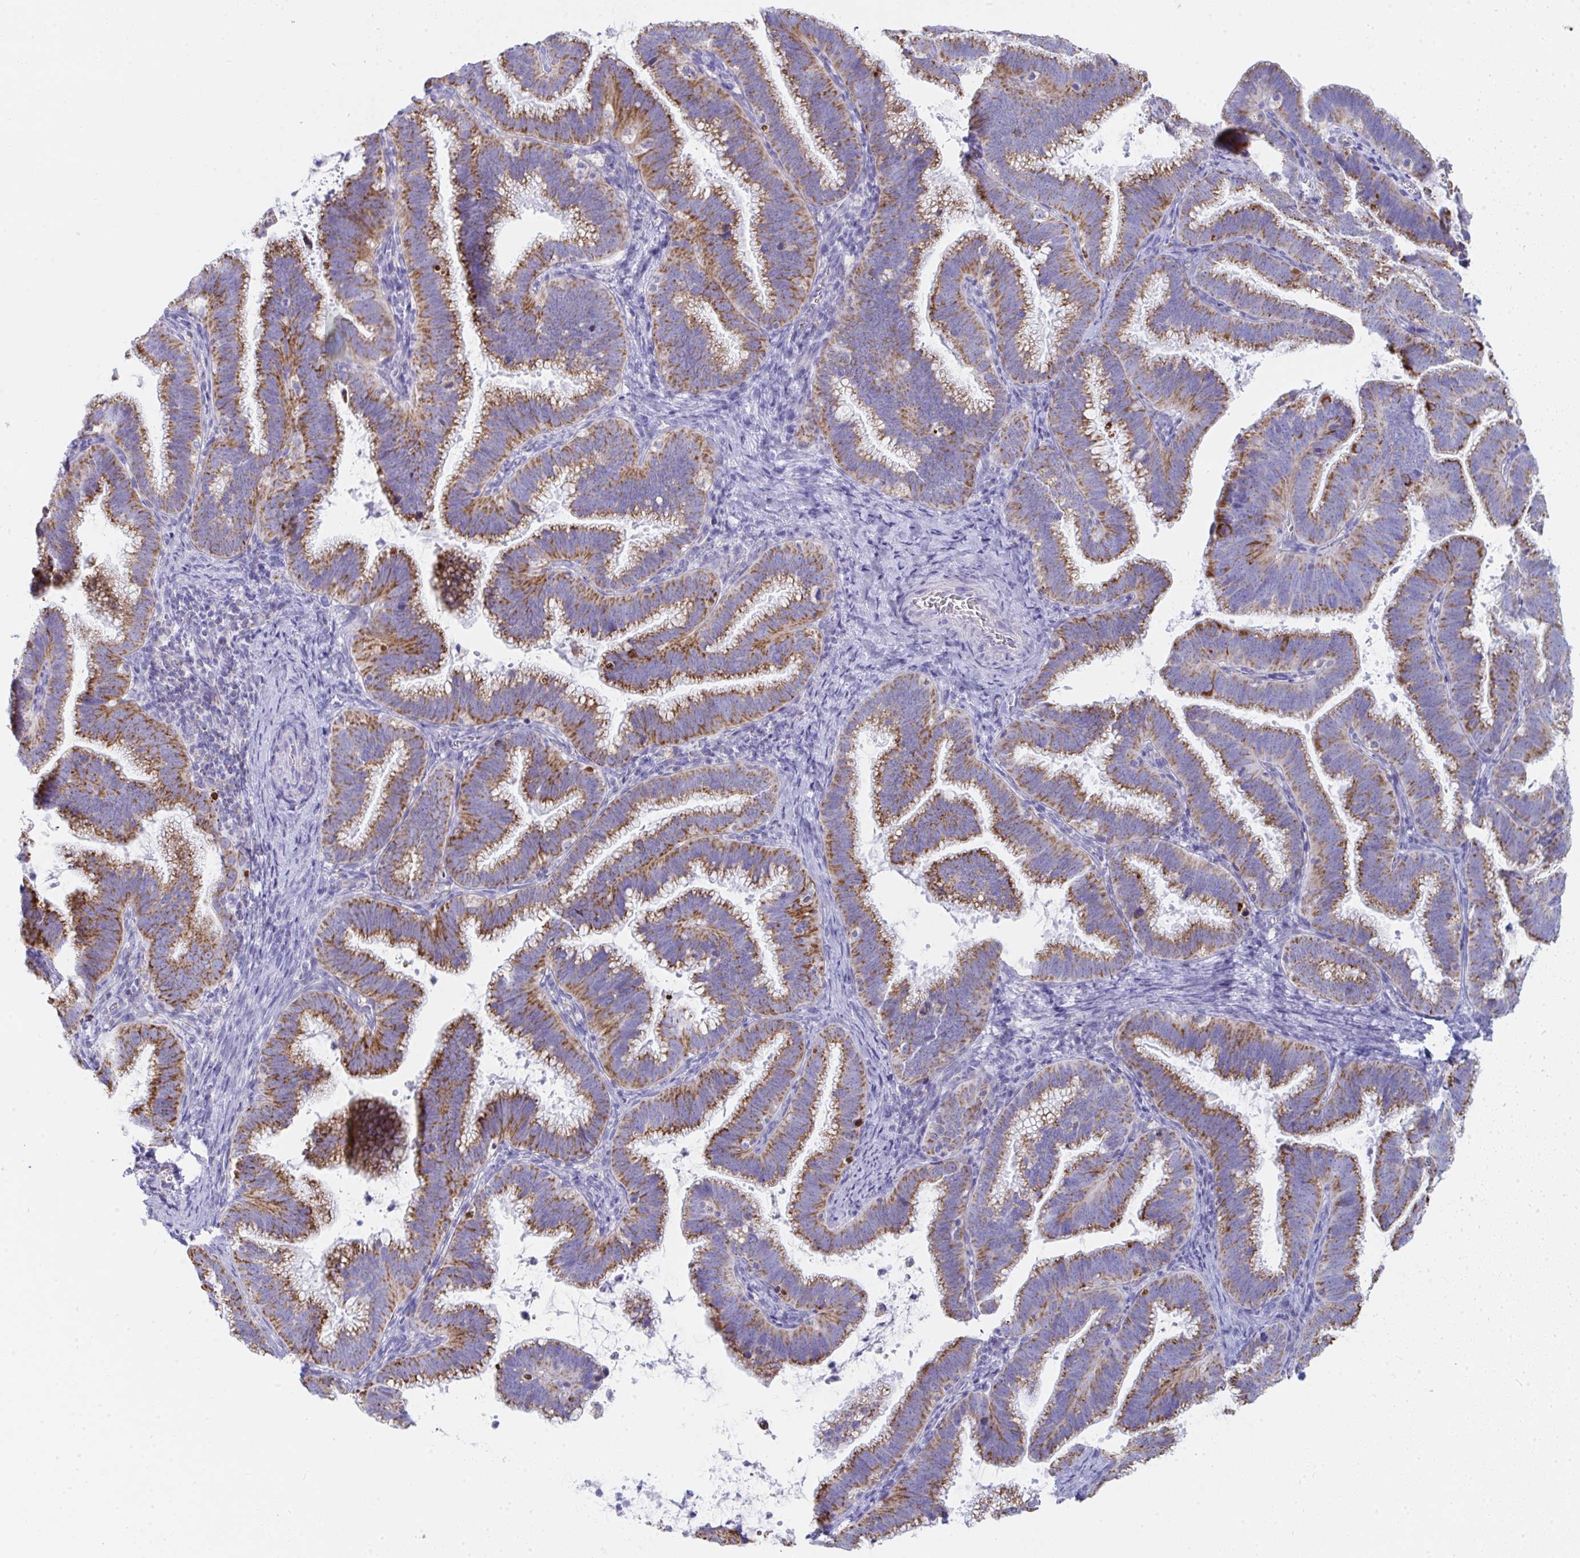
{"staining": {"intensity": "moderate", "quantity": ">75%", "location": "cytoplasmic/membranous"}, "tissue": "cervical cancer", "cell_type": "Tumor cells", "image_type": "cancer", "snomed": [{"axis": "morphology", "description": "Adenocarcinoma, NOS"}, {"axis": "topography", "description": "Cervix"}], "caption": "IHC image of neoplastic tissue: cervical cancer stained using IHC exhibits medium levels of moderate protein expression localized specifically in the cytoplasmic/membranous of tumor cells, appearing as a cytoplasmic/membranous brown color.", "gene": "AIFM1", "patient": {"sex": "female", "age": 61}}